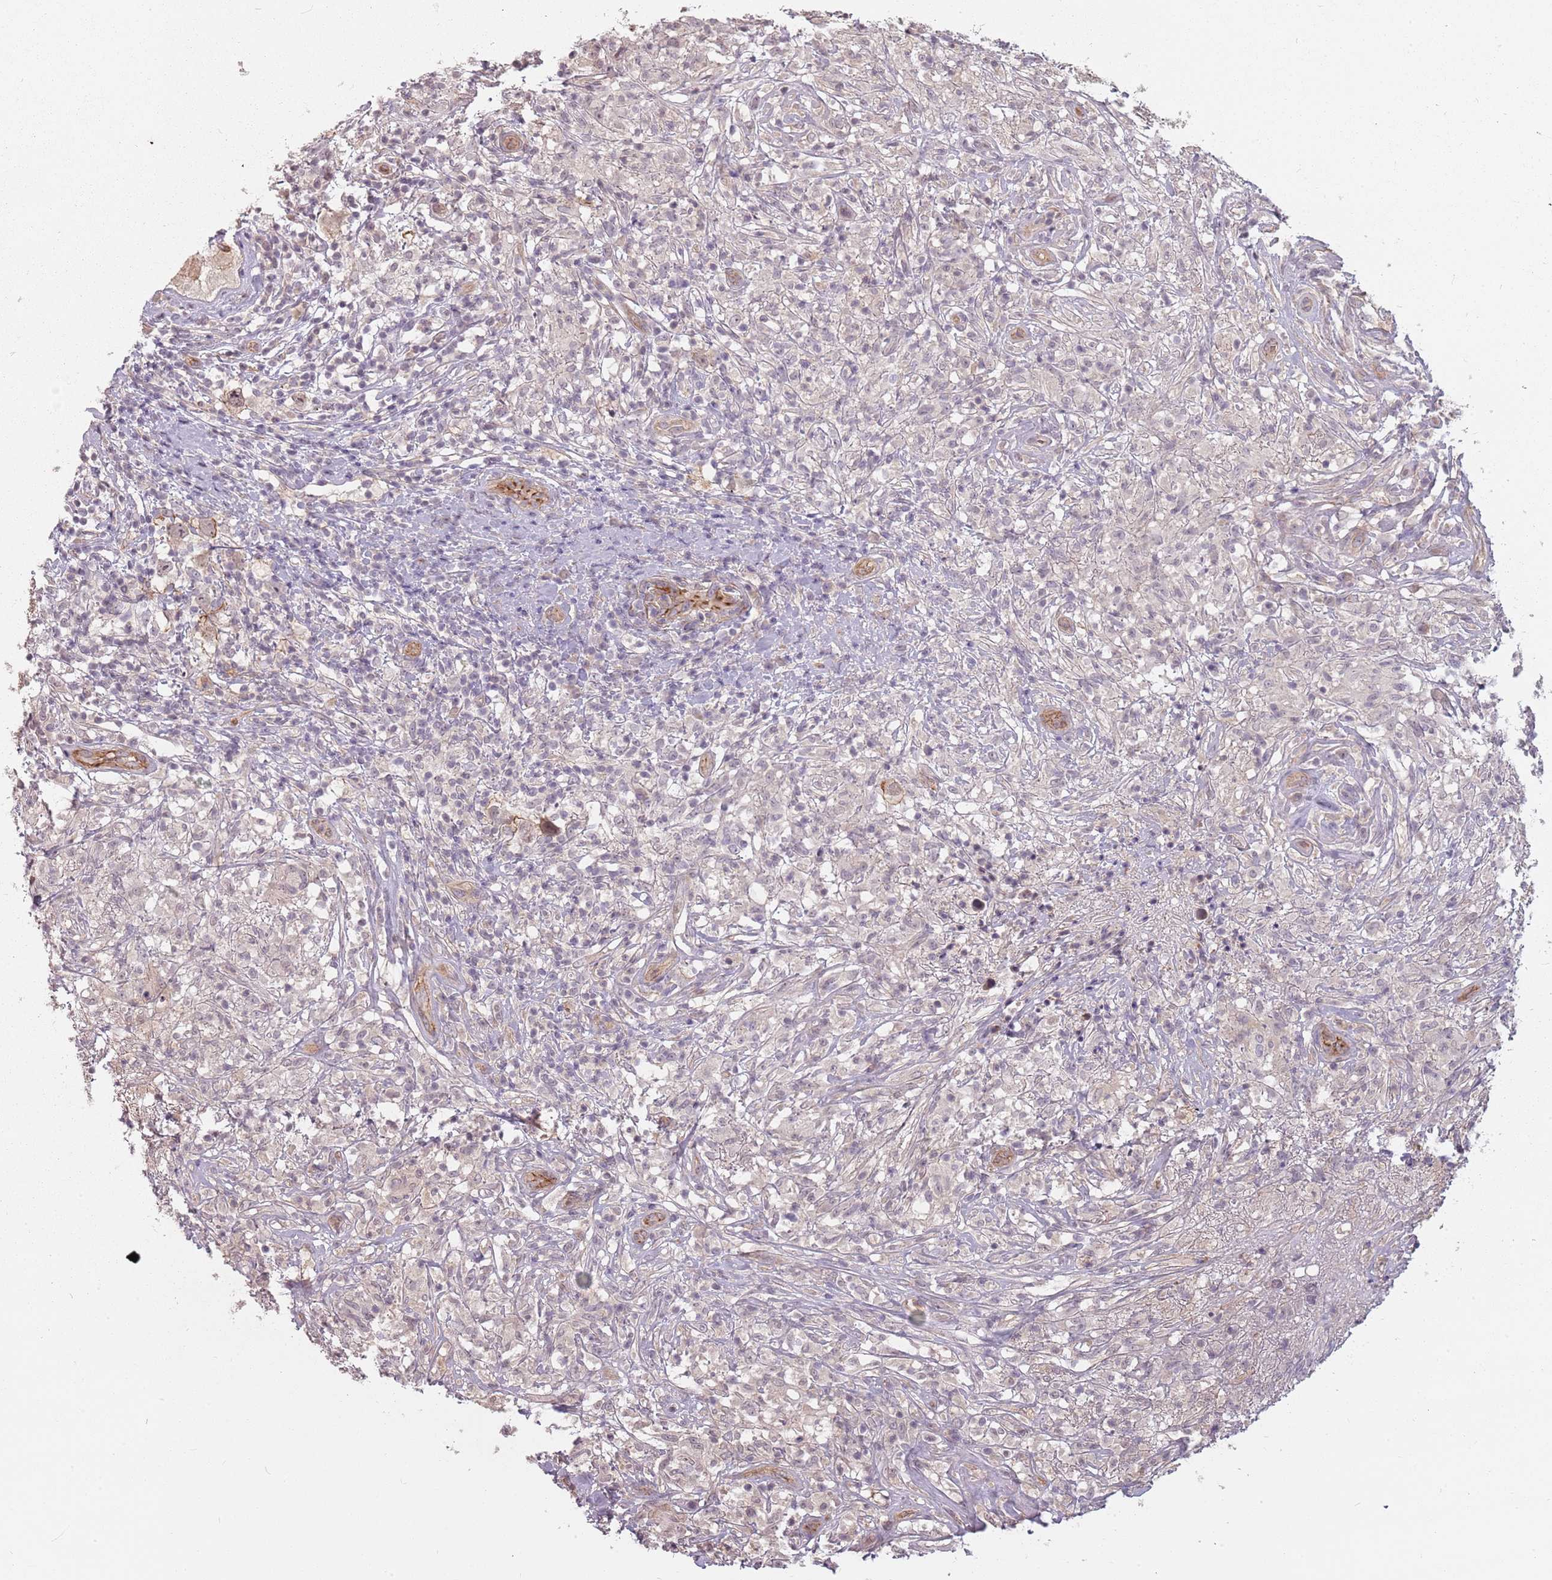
{"staining": {"intensity": "negative", "quantity": "none", "location": "none"}, "tissue": "testis cancer", "cell_type": "Tumor cells", "image_type": "cancer", "snomed": [{"axis": "morphology", "description": "Seminoma, NOS"}, {"axis": "topography", "description": "Testis"}], "caption": "IHC photomicrograph of testis cancer (seminoma) stained for a protein (brown), which exhibits no staining in tumor cells.", "gene": "PPP1R14C", "patient": {"sex": "male", "age": 49}}